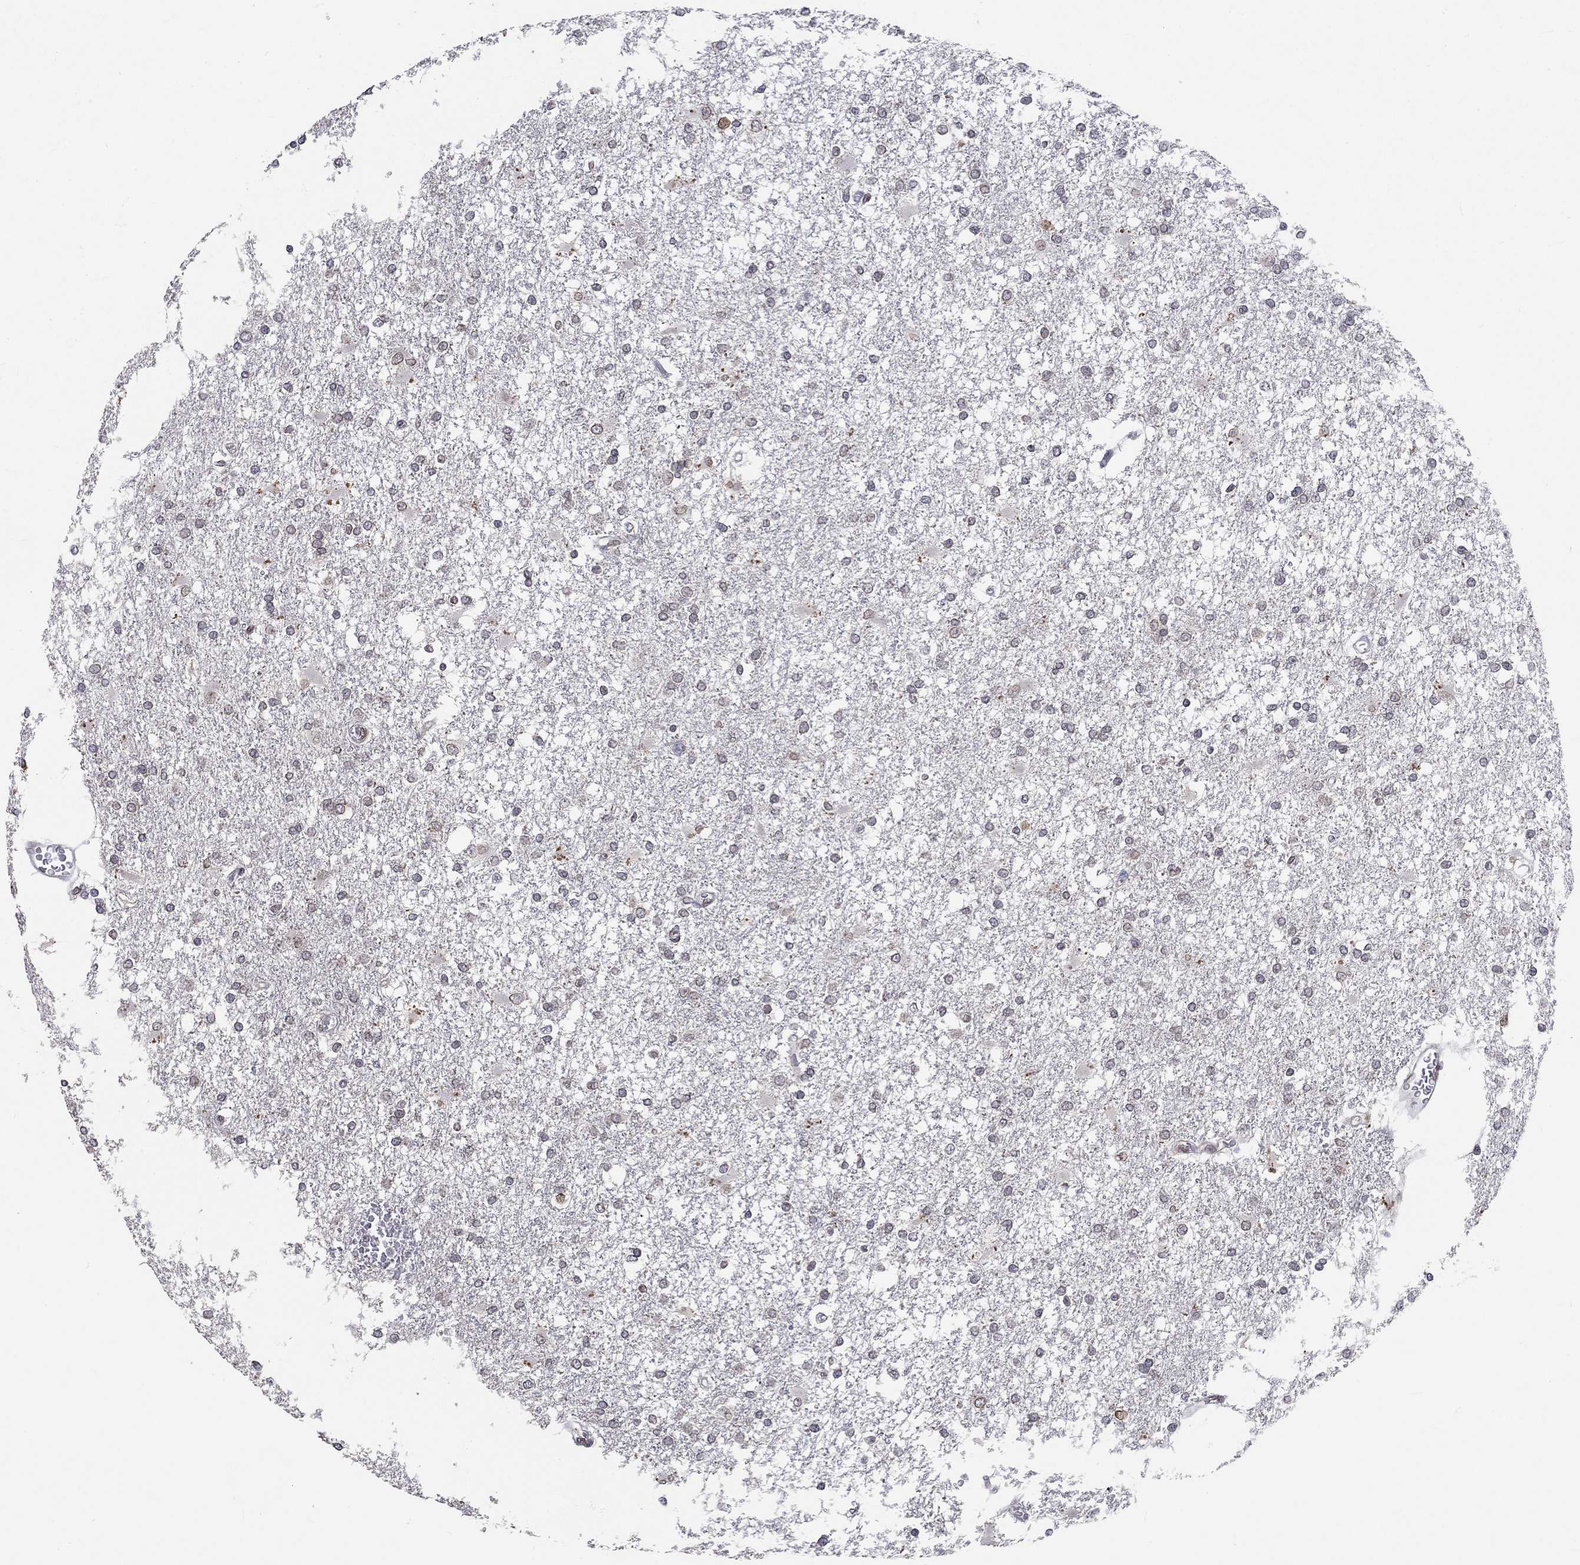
{"staining": {"intensity": "moderate", "quantity": "<25%", "location": "nuclear"}, "tissue": "glioma", "cell_type": "Tumor cells", "image_type": "cancer", "snomed": [{"axis": "morphology", "description": "Glioma, malignant, High grade"}, {"axis": "topography", "description": "Cerebral cortex"}], "caption": "Glioma stained with a brown dye exhibits moderate nuclear positive positivity in approximately <25% of tumor cells.", "gene": "CETN3", "patient": {"sex": "male", "age": 79}}